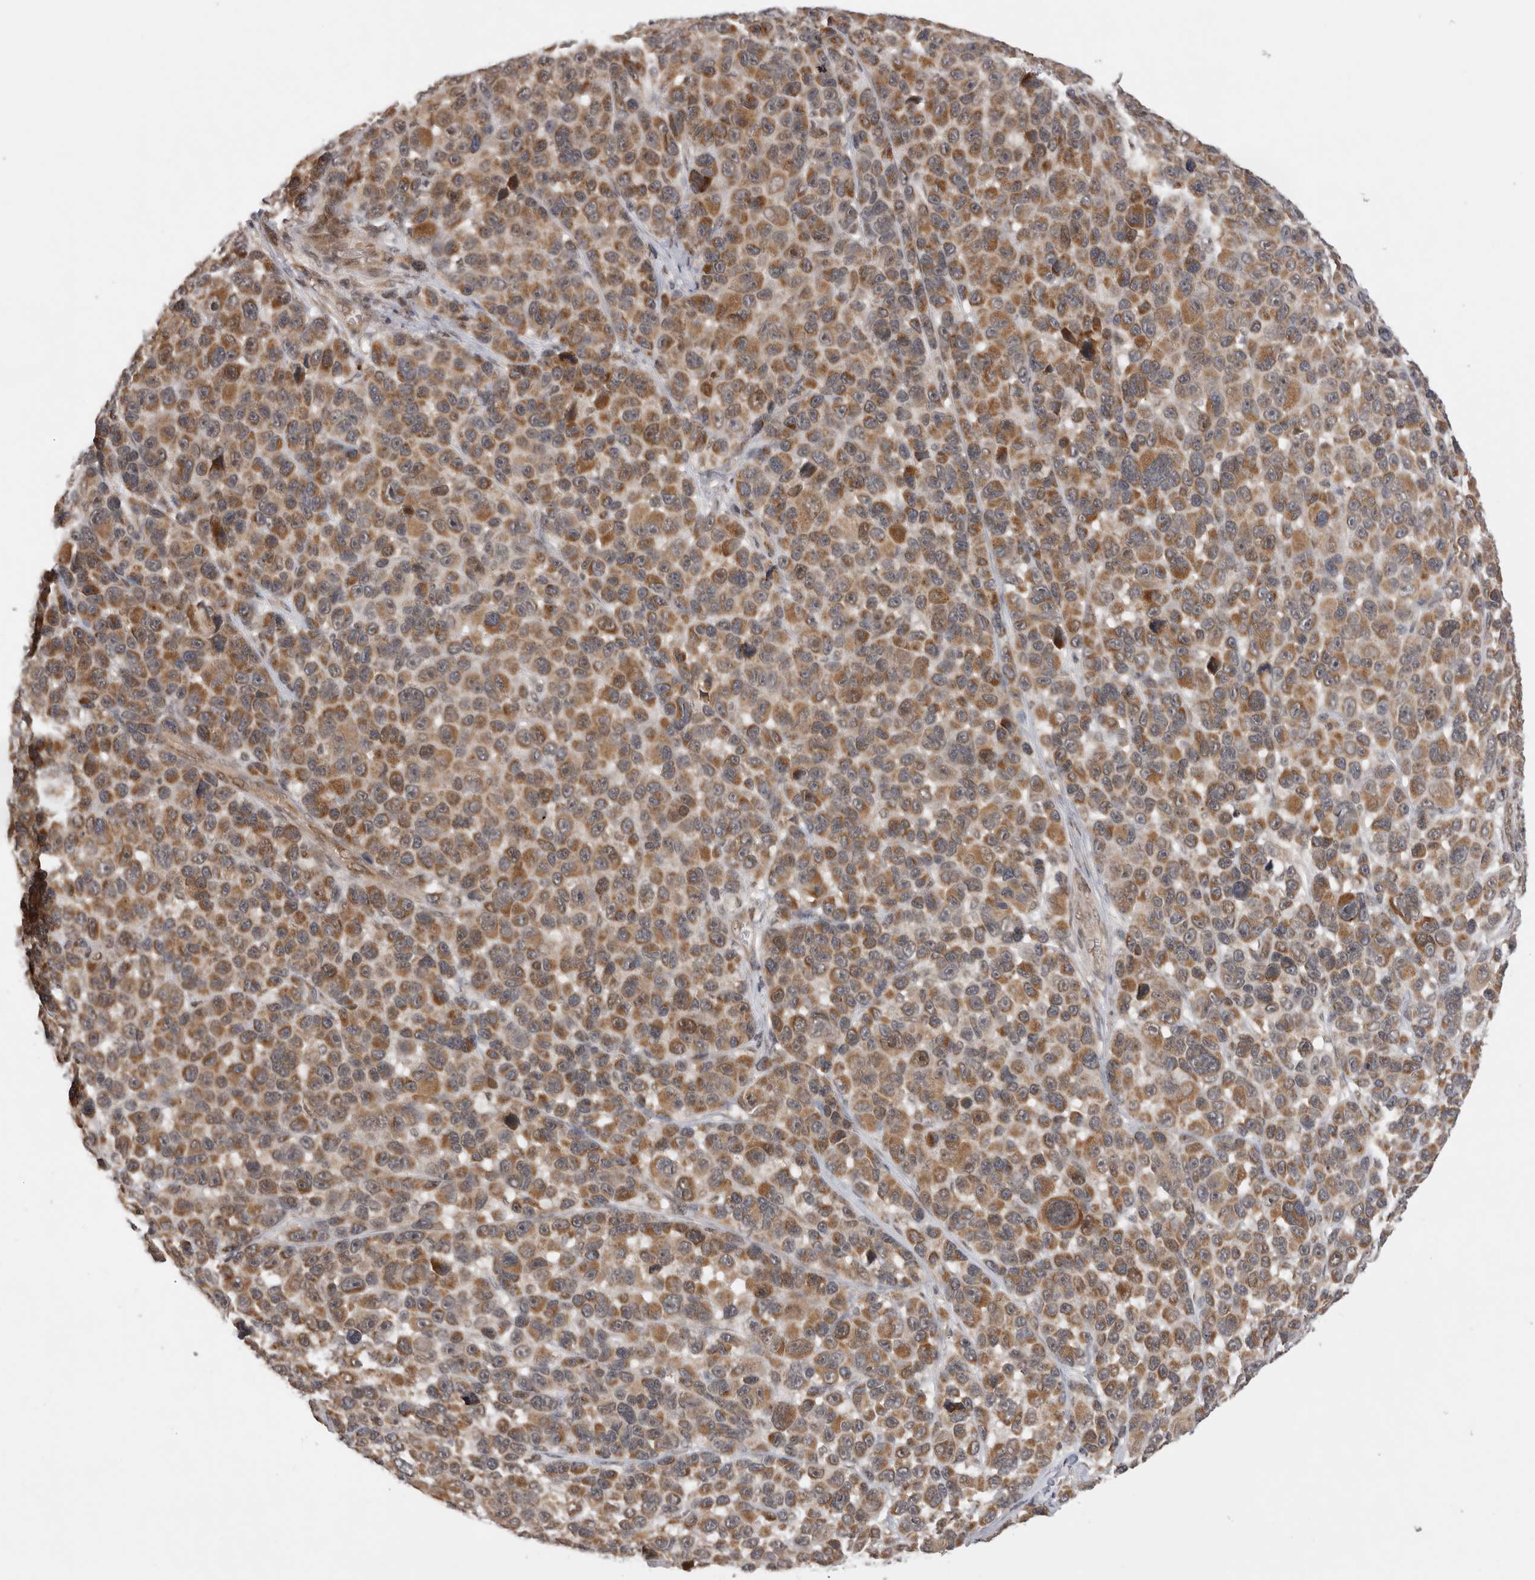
{"staining": {"intensity": "moderate", "quantity": ">75%", "location": "cytoplasmic/membranous"}, "tissue": "melanoma", "cell_type": "Tumor cells", "image_type": "cancer", "snomed": [{"axis": "morphology", "description": "Malignant melanoma, NOS"}, {"axis": "topography", "description": "Skin"}], "caption": "This is an image of IHC staining of malignant melanoma, which shows moderate staining in the cytoplasmic/membranous of tumor cells.", "gene": "TMEM65", "patient": {"sex": "male", "age": 53}}